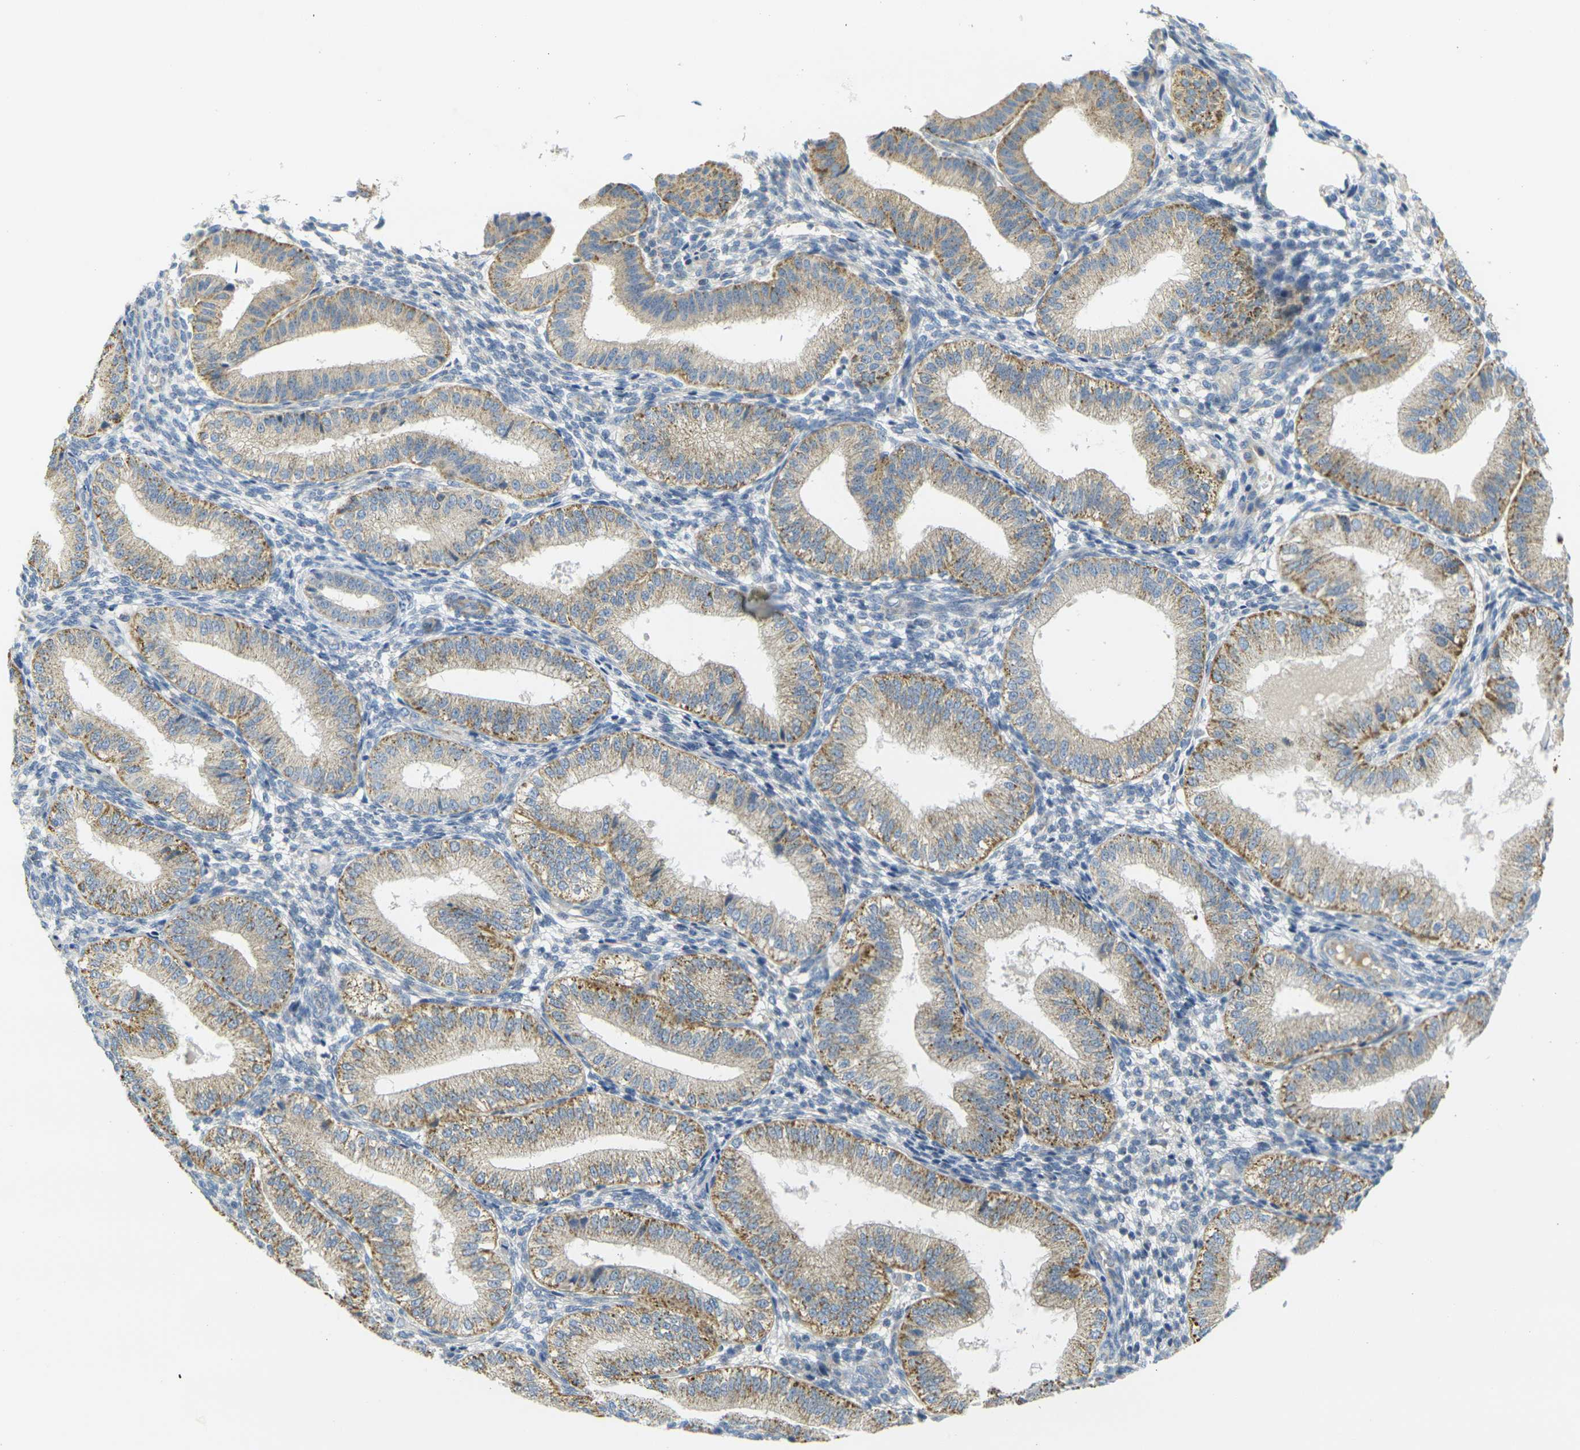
{"staining": {"intensity": "negative", "quantity": "none", "location": "none"}, "tissue": "endometrium", "cell_type": "Cells in endometrial stroma", "image_type": "normal", "snomed": [{"axis": "morphology", "description": "Normal tissue, NOS"}, {"axis": "topography", "description": "Endometrium"}], "caption": "An image of human endometrium is negative for staining in cells in endometrial stroma. (Immunohistochemistry (ihc), brightfield microscopy, high magnification).", "gene": "PARD6B", "patient": {"sex": "female", "age": 39}}